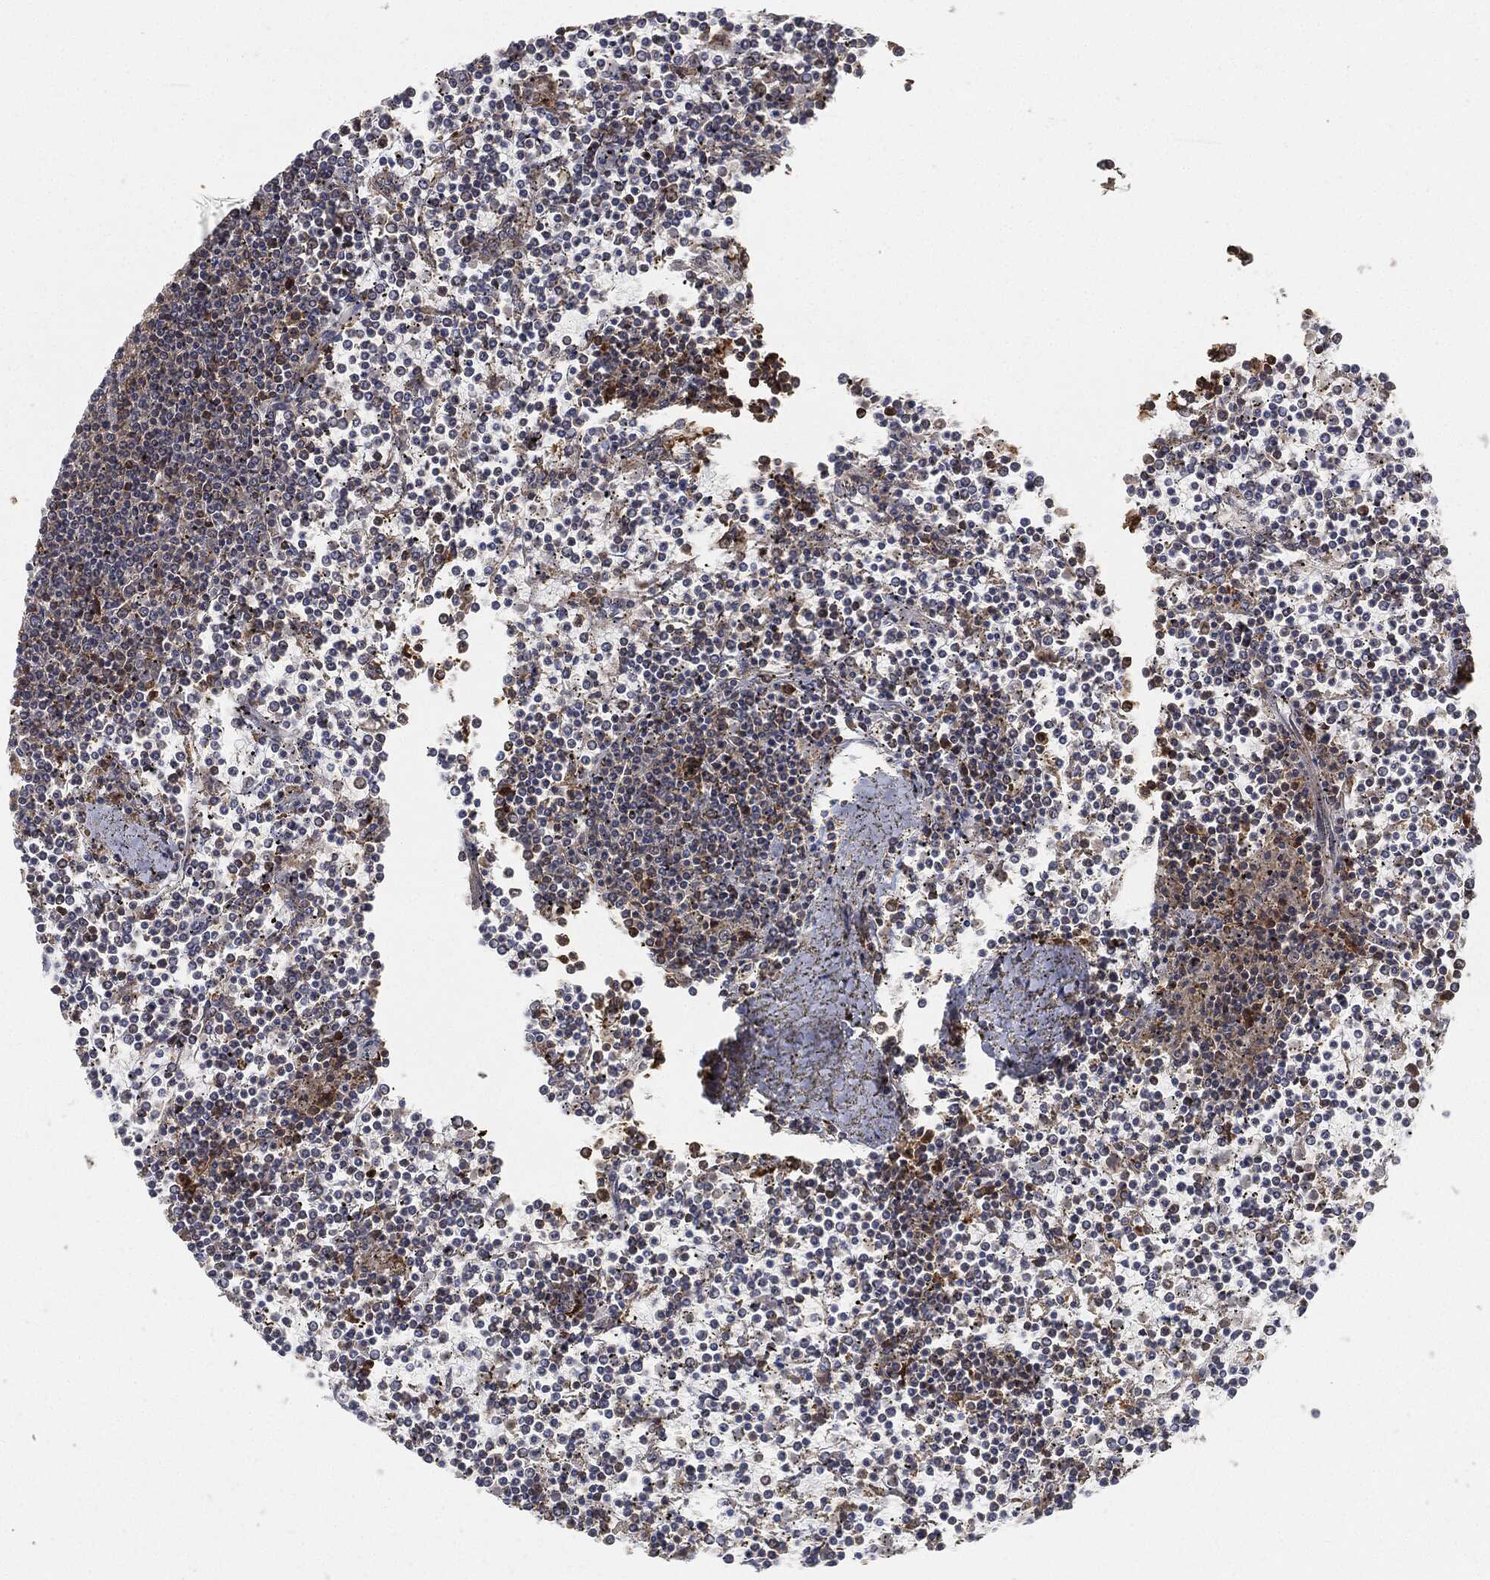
{"staining": {"intensity": "strong", "quantity": "<25%", "location": "cytoplasmic/membranous"}, "tissue": "lymphoma", "cell_type": "Tumor cells", "image_type": "cancer", "snomed": [{"axis": "morphology", "description": "Malignant lymphoma, non-Hodgkin's type, Low grade"}, {"axis": "topography", "description": "Spleen"}], "caption": "Protein staining reveals strong cytoplasmic/membranous expression in approximately <25% of tumor cells in malignant lymphoma, non-Hodgkin's type (low-grade).", "gene": "TPT1", "patient": {"sex": "female", "age": 19}}